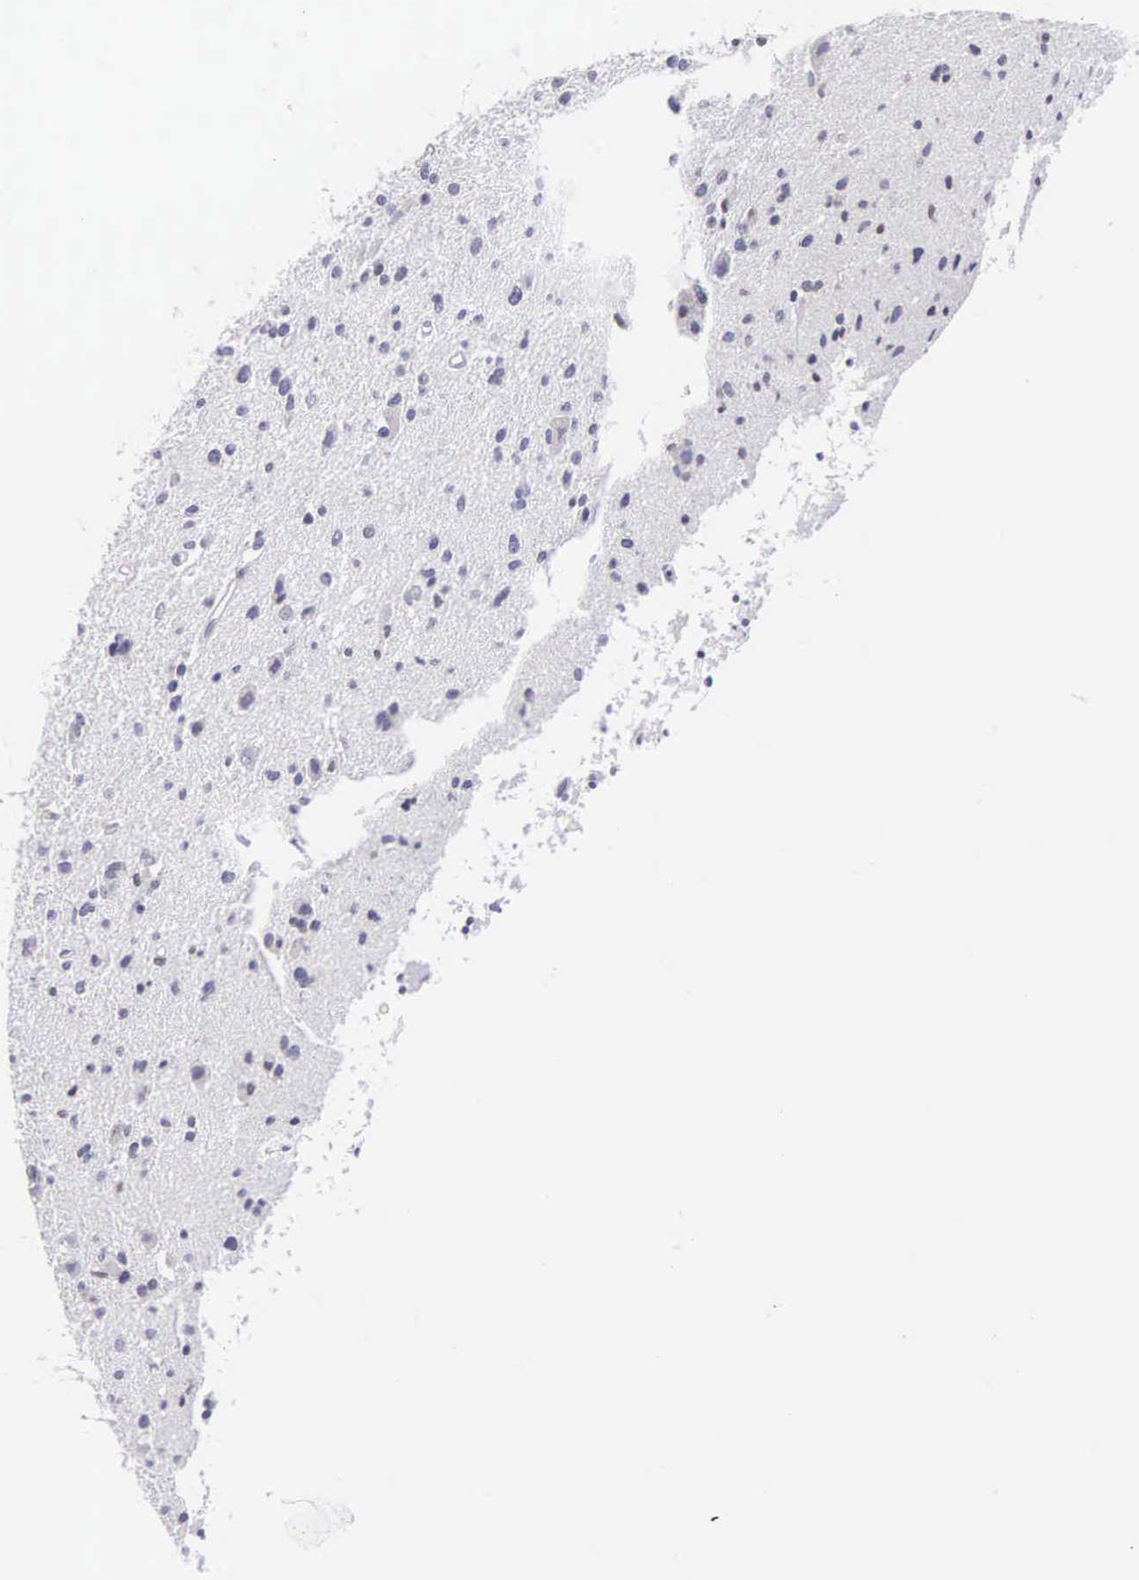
{"staining": {"intensity": "negative", "quantity": "none", "location": "none"}, "tissue": "glioma", "cell_type": "Tumor cells", "image_type": "cancer", "snomed": [{"axis": "morphology", "description": "Glioma, malignant, Low grade"}, {"axis": "topography", "description": "Brain"}], "caption": "Protein analysis of glioma shows no significant expression in tumor cells. (Brightfield microscopy of DAB (3,3'-diaminobenzidine) immunohistochemistry at high magnification).", "gene": "ETV6", "patient": {"sex": "female", "age": 46}}